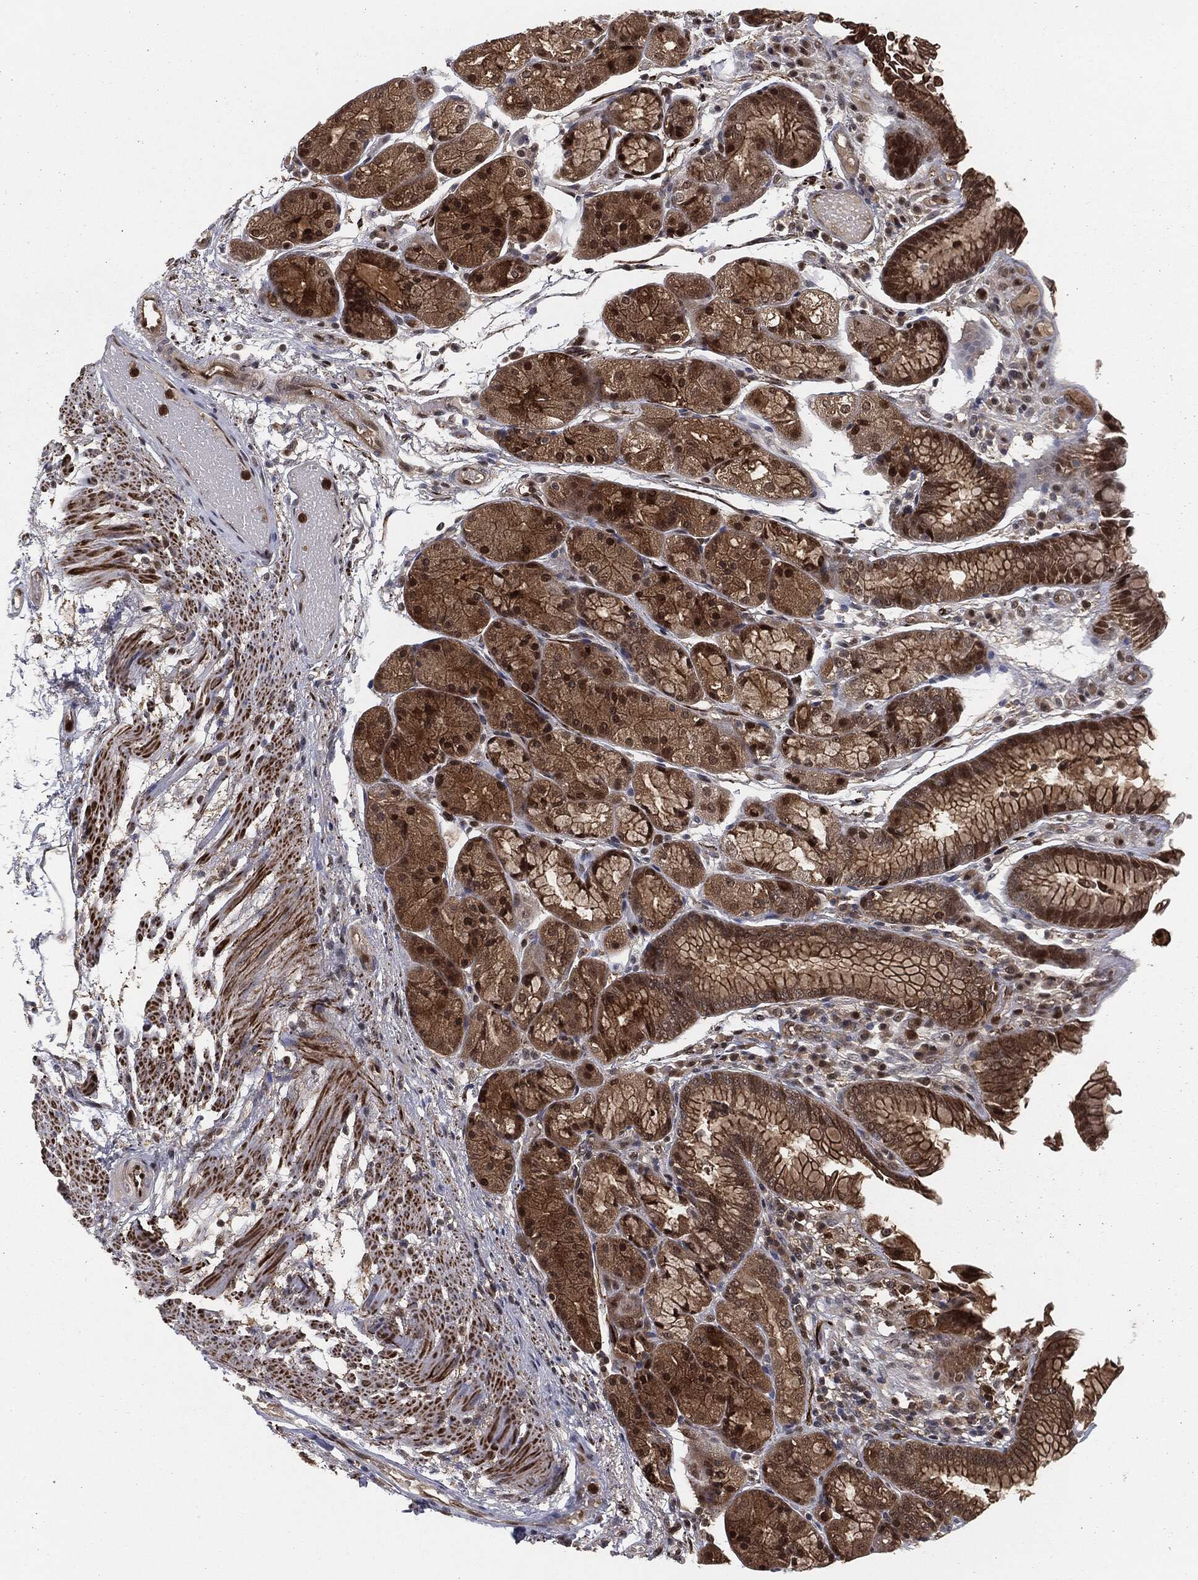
{"staining": {"intensity": "moderate", "quantity": "25%-75%", "location": "cytoplasmic/membranous,nuclear"}, "tissue": "stomach", "cell_type": "Glandular cells", "image_type": "normal", "snomed": [{"axis": "morphology", "description": "Normal tissue, NOS"}, {"axis": "topography", "description": "Stomach, upper"}], "caption": "Immunohistochemistry photomicrograph of normal stomach: stomach stained using immunohistochemistry (IHC) reveals medium levels of moderate protein expression localized specifically in the cytoplasmic/membranous,nuclear of glandular cells, appearing as a cytoplasmic/membranous,nuclear brown color.", "gene": "CAPRIN2", "patient": {"sex": "male", "age": 72}}